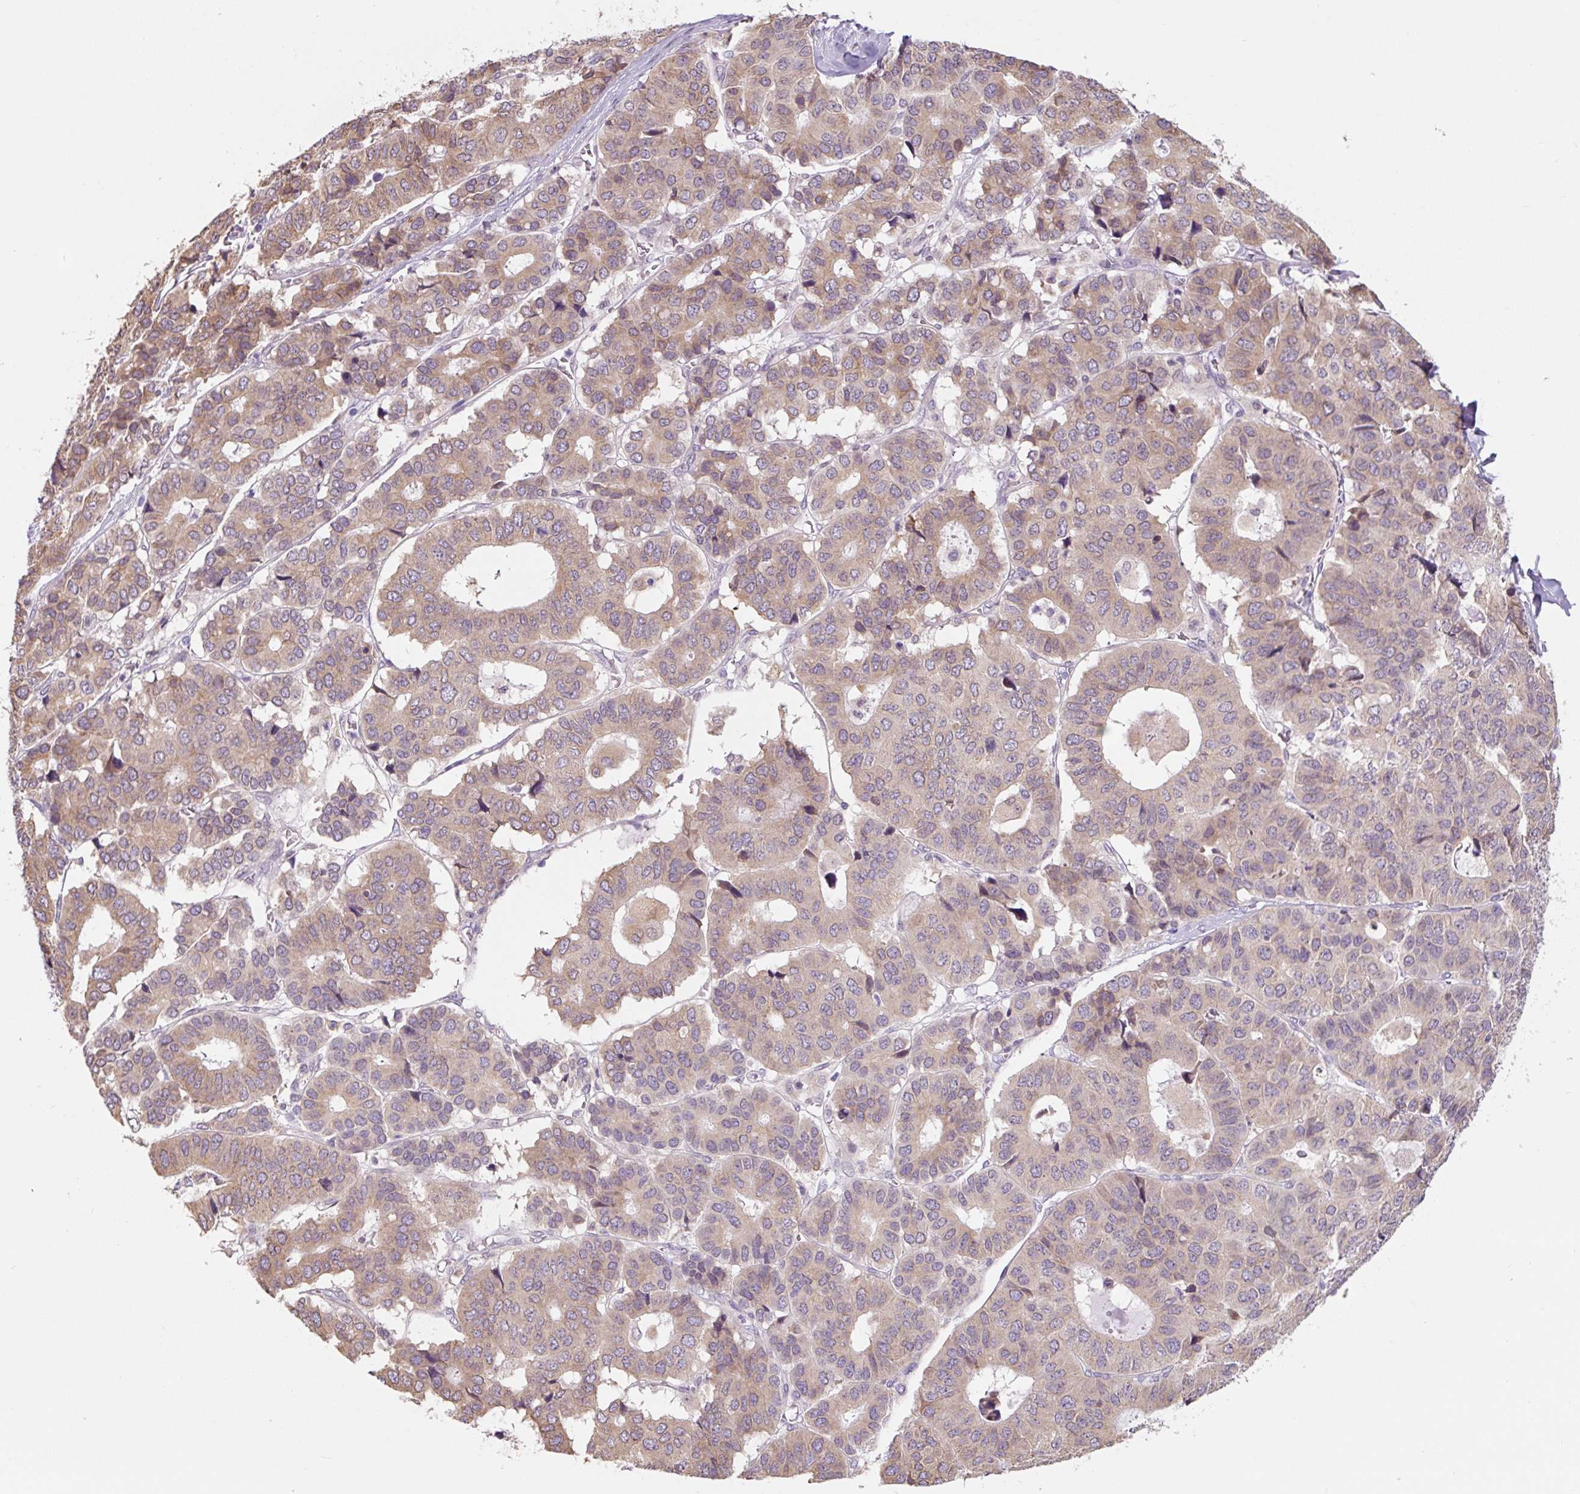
{"staining": {"intensity": "weak", "quantity": ">75%", "location": "cytoplasmic/membranous"}, "tissue": "pancreatic cancer", "cell_type": "Tumor cells", "image_type": "cancer", "snomed": [{"axis": "morphology", "description": "Adenocarcinoma, NOS"}, {"axis": "topography", "description": "Pancreas"}], "caption": "A high-resolution histopathology image shows immunohistochemistry staining of adenocarcinoma (pancreatic), which demonstrates weak cytoplasmic/membranous expression in approximately >75% of tumor cells.", "gene": "ASRGL1", "patient": {"sex": "male", "age": 50}}